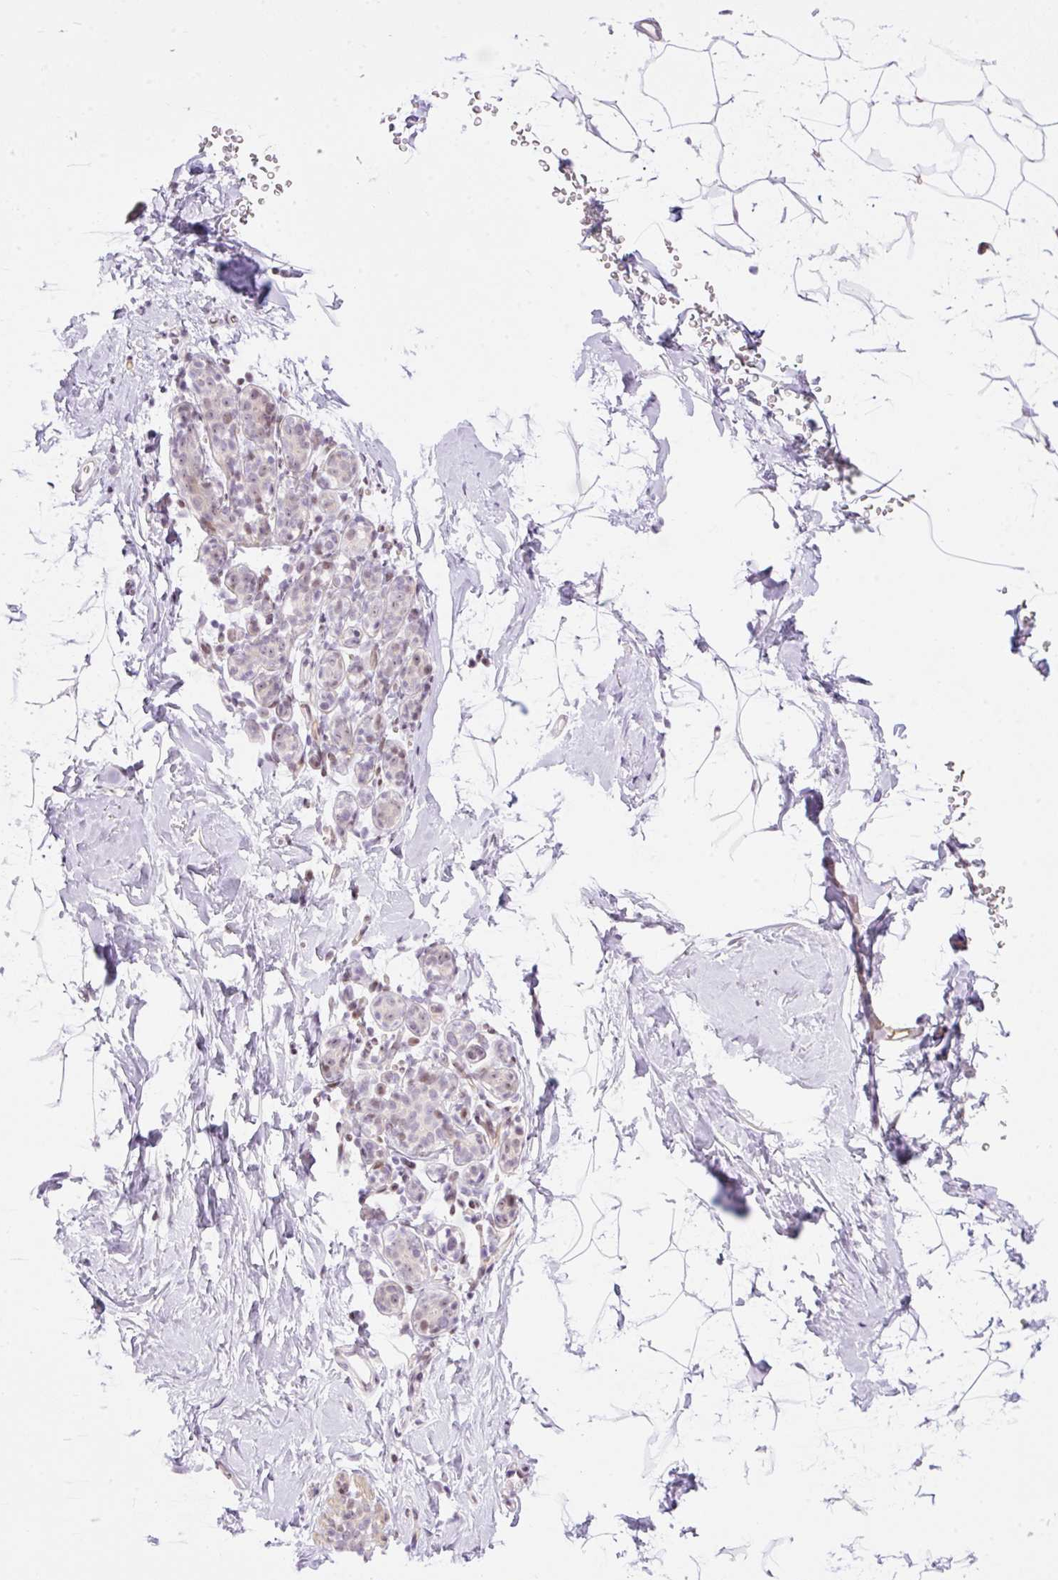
{"staining": {"intensity": "negative", "quantity": "none", "location": "none"}, "tissue": "breast", "cell_type": "Adipocytes", "image_type": "normal", "snomed": [{"axis": "morphology", "description": "Normal tissue, NOS"}, {"axis": "topography", "description": "Breast"}], "caption": "Human breast stained for a protein using immunohistochemistry shows no positivity in adipocytes.", "gene": "ENSG00000268750", "patient": {"sex": "female", "age": 32}}